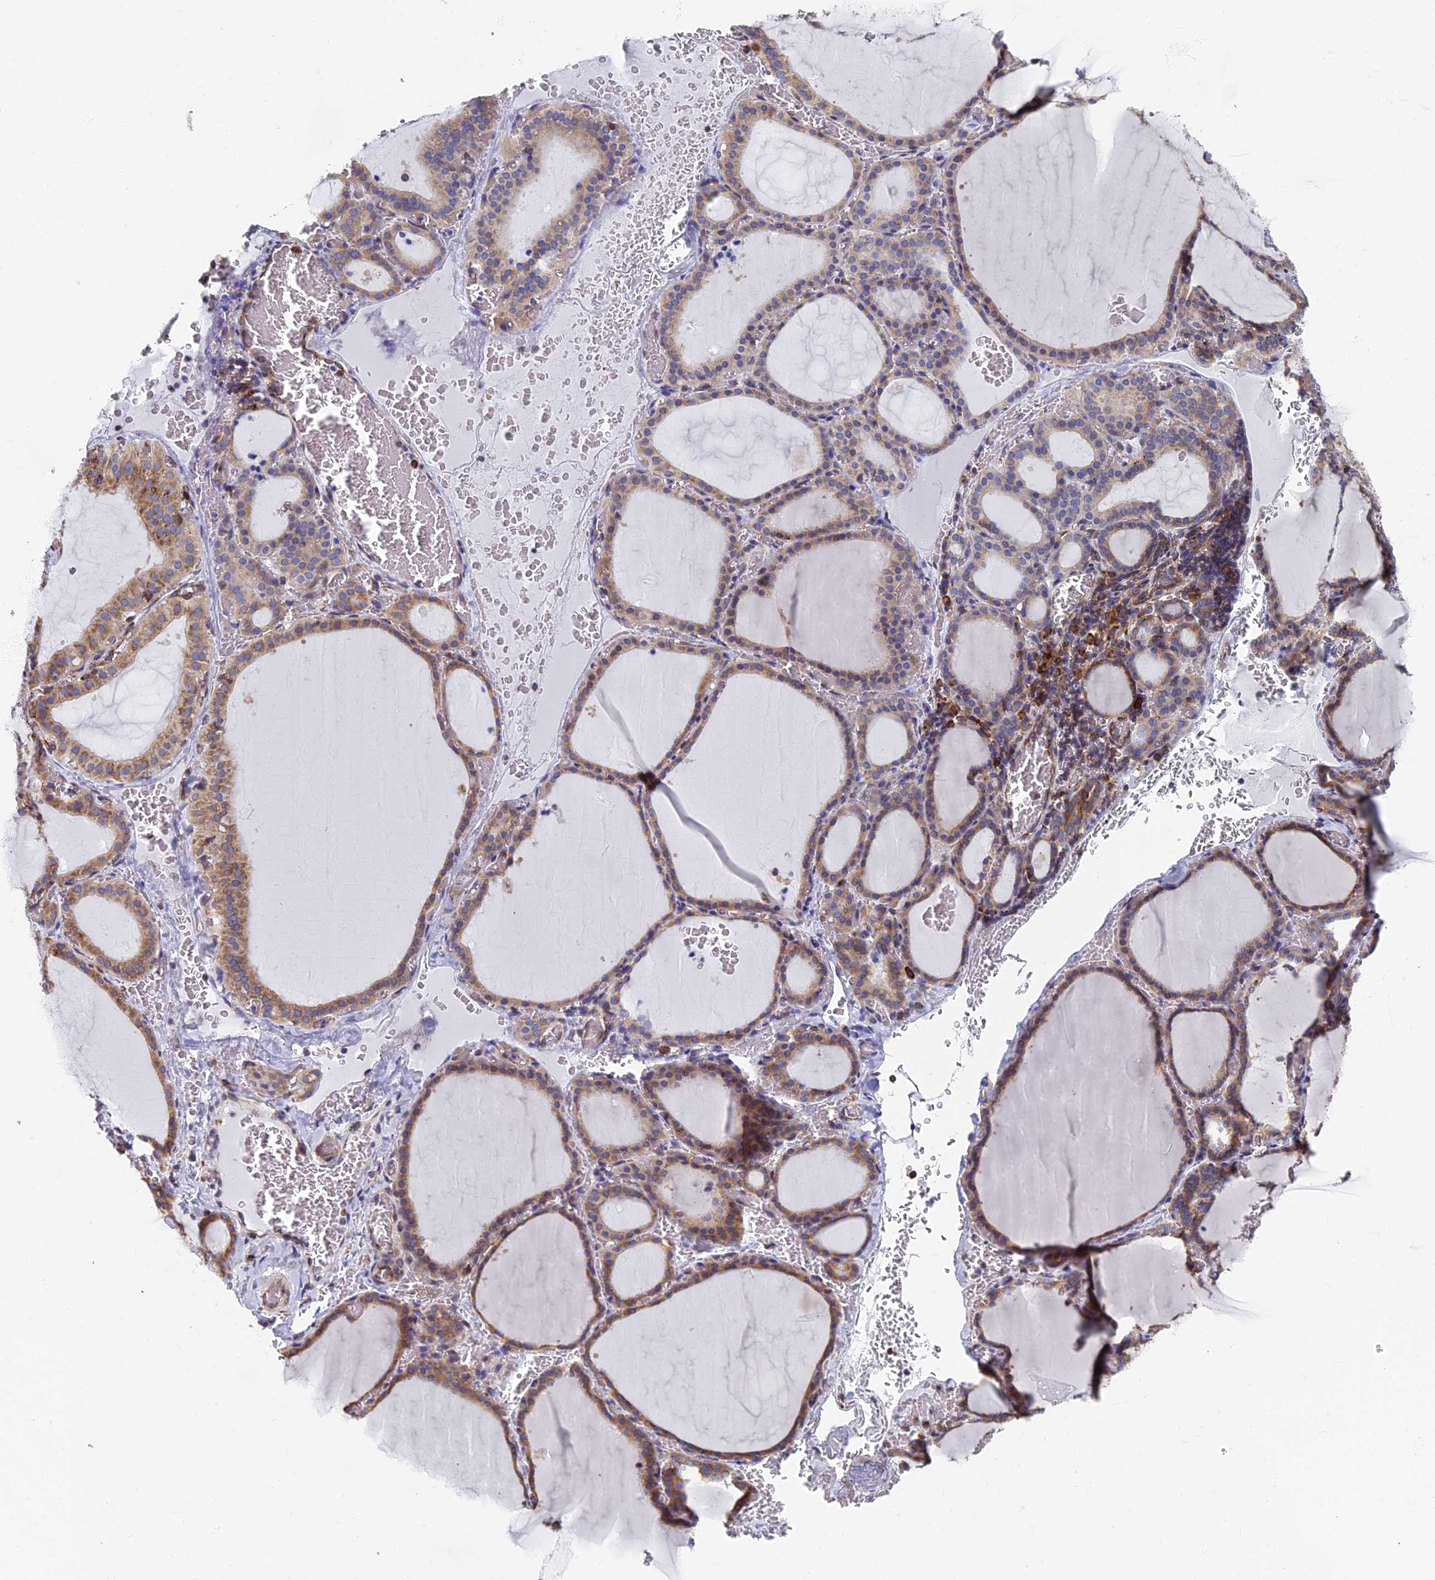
{"staining": {"intensity": "moderate", "quantity": ">75%", "location": "cytoplasmic/membranous"}, "tissue": "thyroid gland", "cell_type": "Glandular cells", "image_type": "normal", "snomed": [{"axis": "morphology", "description": "Normal tissue, NOS"}, {"axis": "topography", "description": "Thyroid gland"}], "caption": "This photomicrograph demonstrates IHC staining of normal human thyroid gland, with medium moderate cytoplasmic/membranous staining in approximately >75% of glandular cells.", "gene": "YBX1", "patient": {"sex": "female", "age": 39}}